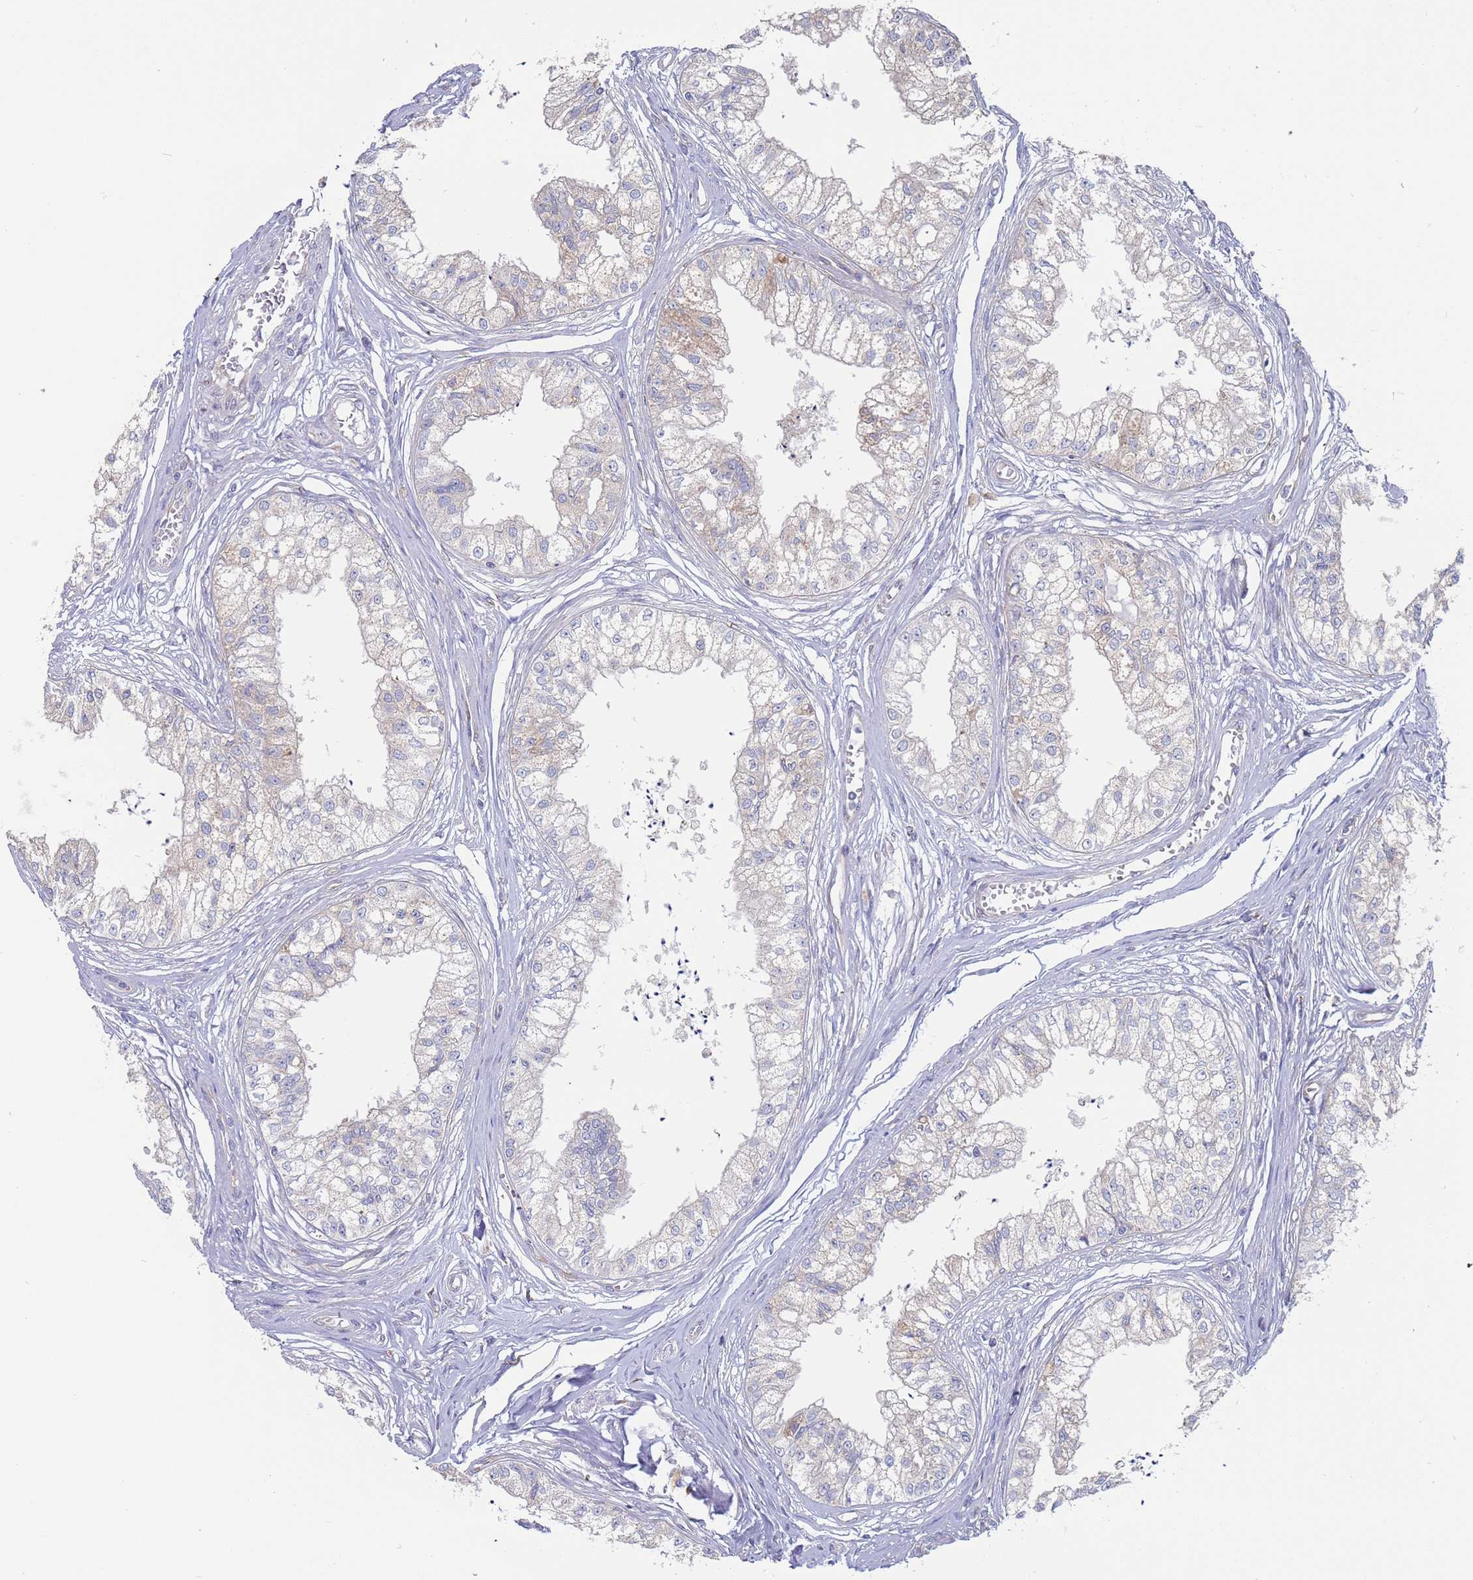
{"staining": {"intensity": "moderate", "quantity": "25%-75%", "location": "cytoplasmic/membranous"}, "tissue": "epididymis", "cell_type": "Glandular cells", "image_type": "normal", "snomed": [{"axis": "morphology", "description": "Normal tissue, NOS"}, {"axis": "topography", "description": "Epididymis"}], "caption": "An immunohistochemistry micrograph of unremarkable tissue is shown. Protein staining in brown labels moderate cytoplasmic/membranous positivity in epididymis within glandular cells. The staining is performed using DAB brown chromogen to label protein expression. The nuclei are counter-stained blue using hematoxylin.", "gene": "ENSG00000286098", "patient": {"sex": "male", "age": 79}}